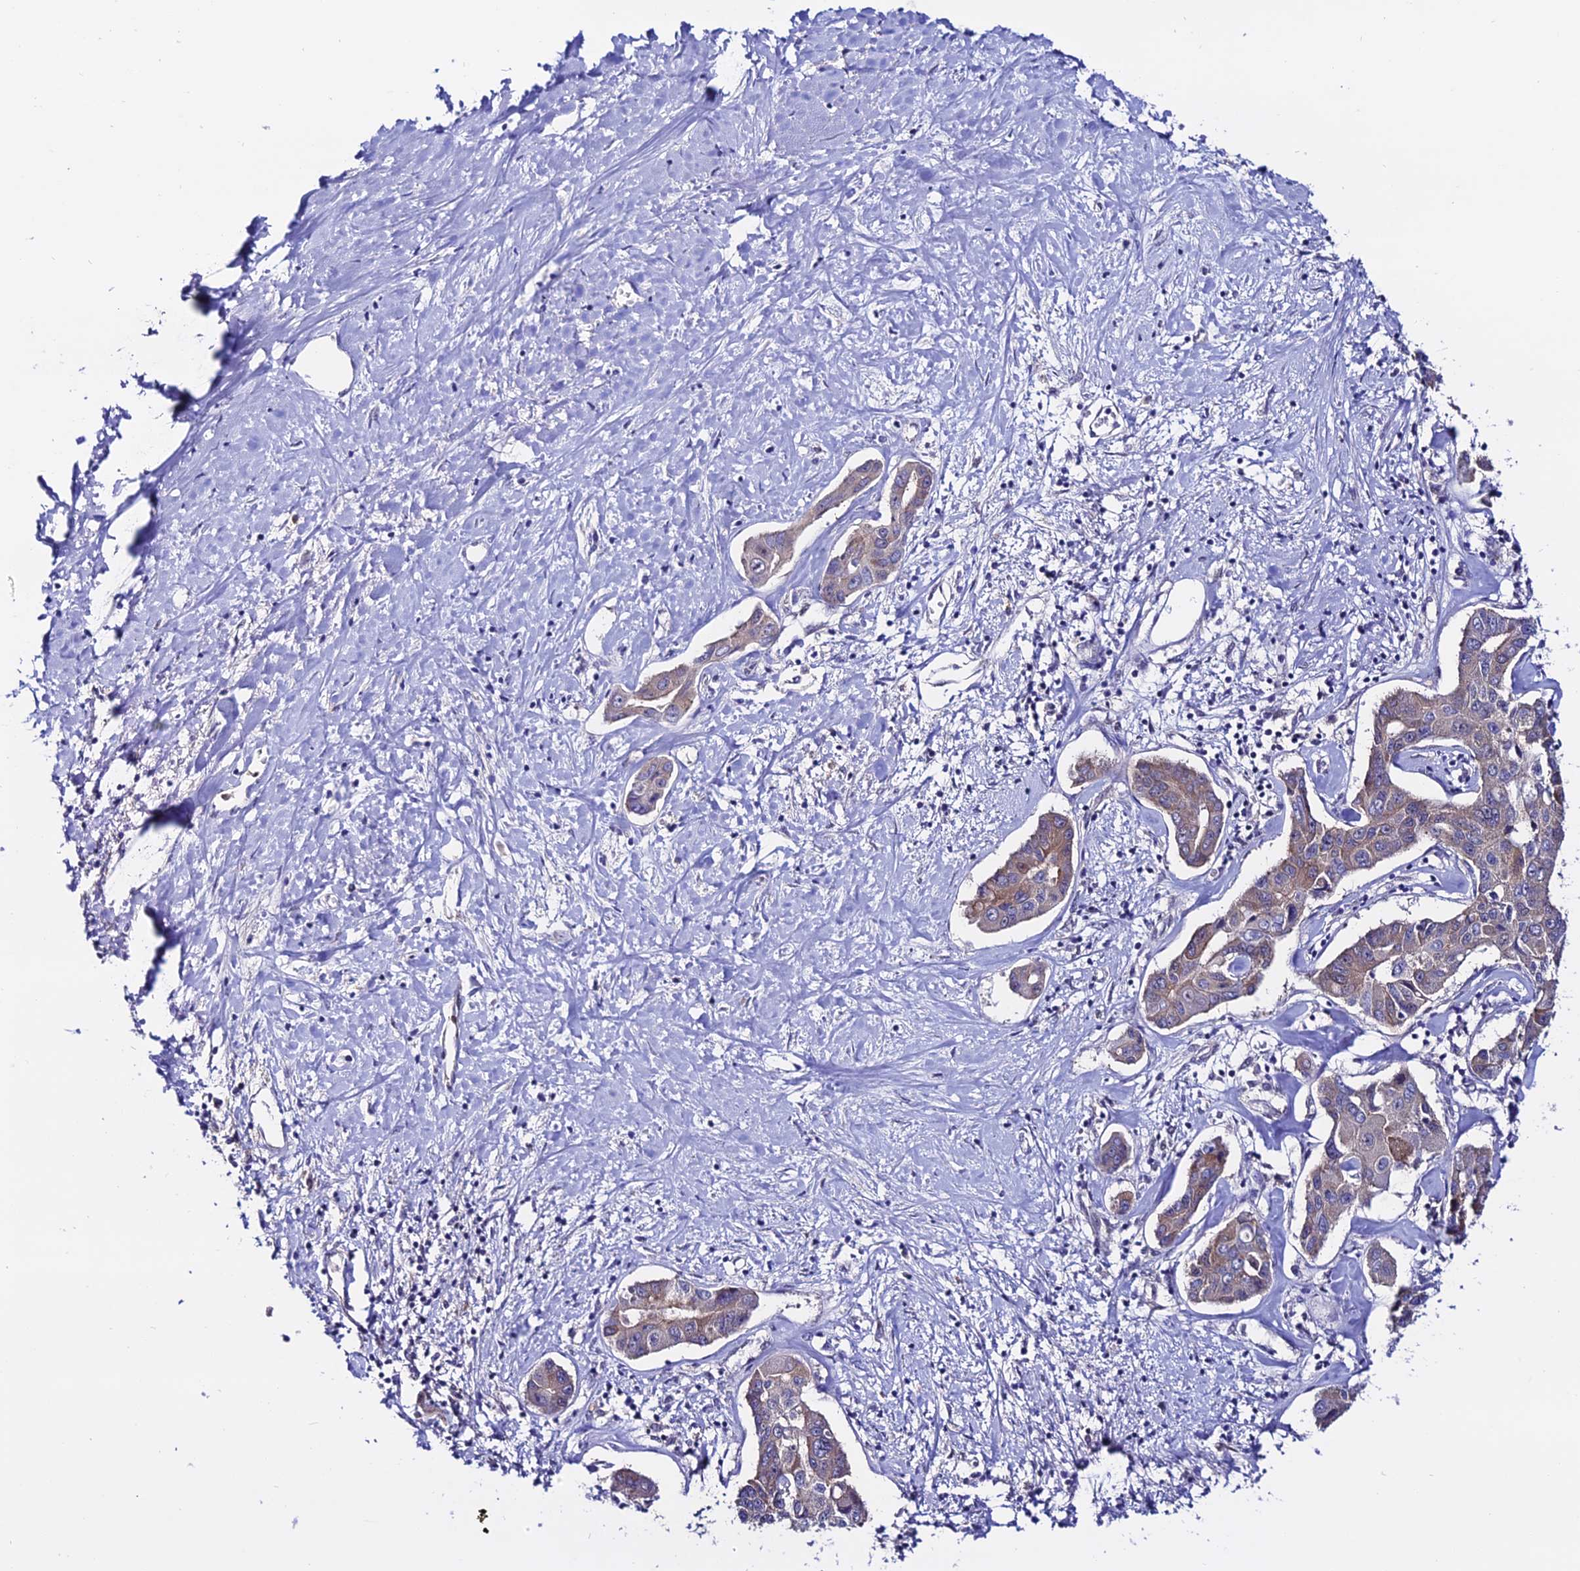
{"staining": {"intensity": "weak", "quantity": "<25%", "location": "cytoplasmic/membranous"}, "tissue": "liver cancer", "cell_type": "Tumor cells", "image_type": "cancer", "snomed": [{"axis": "morphology", "description": "Cholangiocarcinoma"}, {"axis": "topography", "description": "Liver"}], "caption": "A histopathology image of human liver cancer (cholangiocarcinoma) is negative for staining in tumor cells.", "gene": "FZD8", "patient": {"sex": "male", "age": 59}}